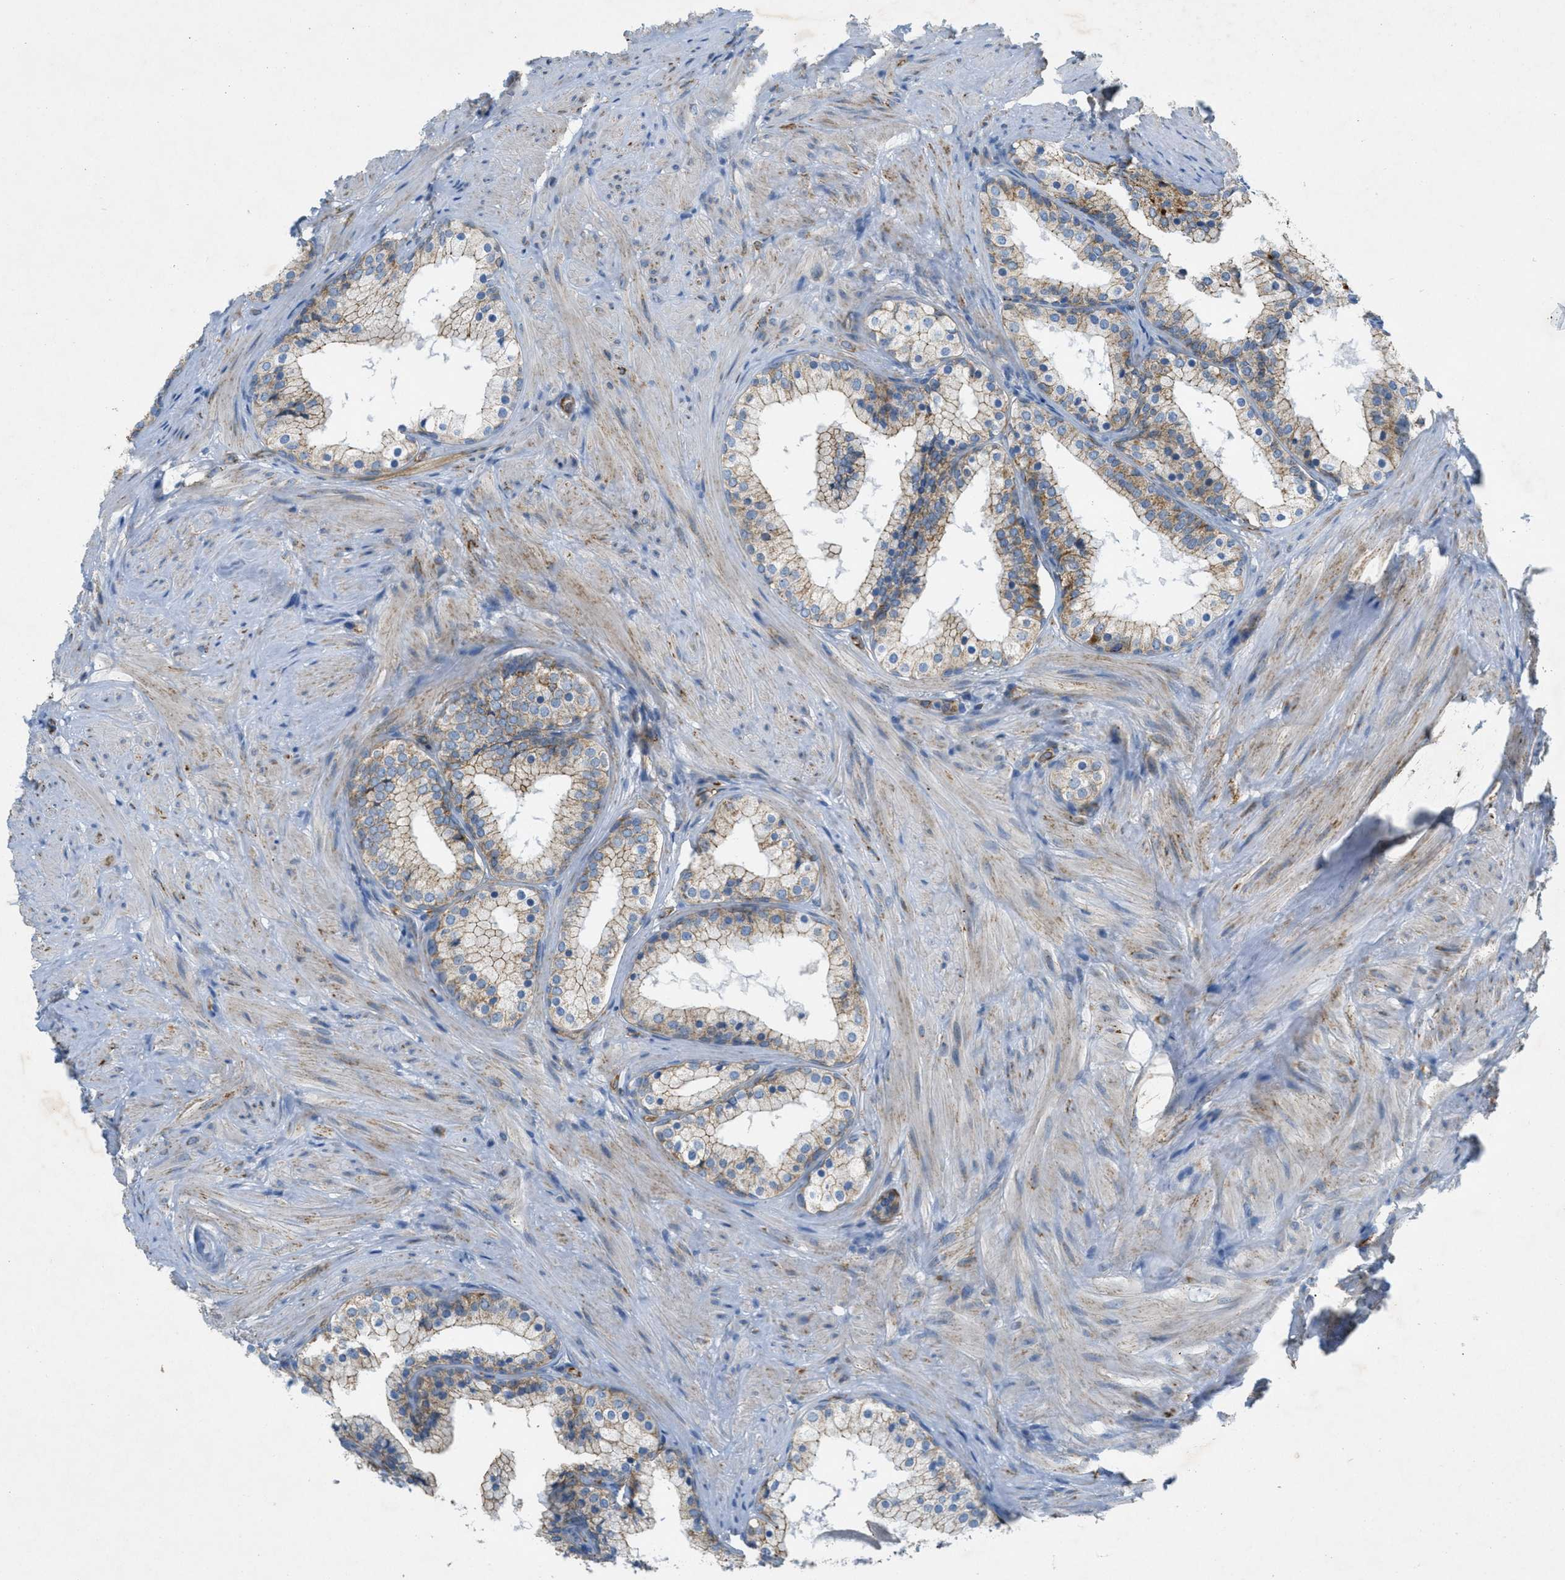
{"staining": {"intensity": "weak", "quantity": ">75%", "location": "cytoplasmic/membranous"}, "tissue": "prostate cancer", "cell_type": "Tumor cells", "image_type": "cancer", "snomed": [{"axis": "morphology", "description": "Adenocarcinoma, Low grade"}, {"axis": "topography", "description": "Prostate"}], "caption": "A high-resolution histopathology image shows immunohistochemistry staining of adenocarcinoma (low-grade) (prostate), which displays weak cytoplasmic/membranous staining in approximately >75% of tumor cells. The staining was performed using DAB (3,3'-diaminobenzidine) to visualize the protein expression in brown, while the nuclei were stained in blue with hematoxylin (Magnification: 20x).", "gene": "BTN3A1", "patient": {"sex": "male", "age": 69}}